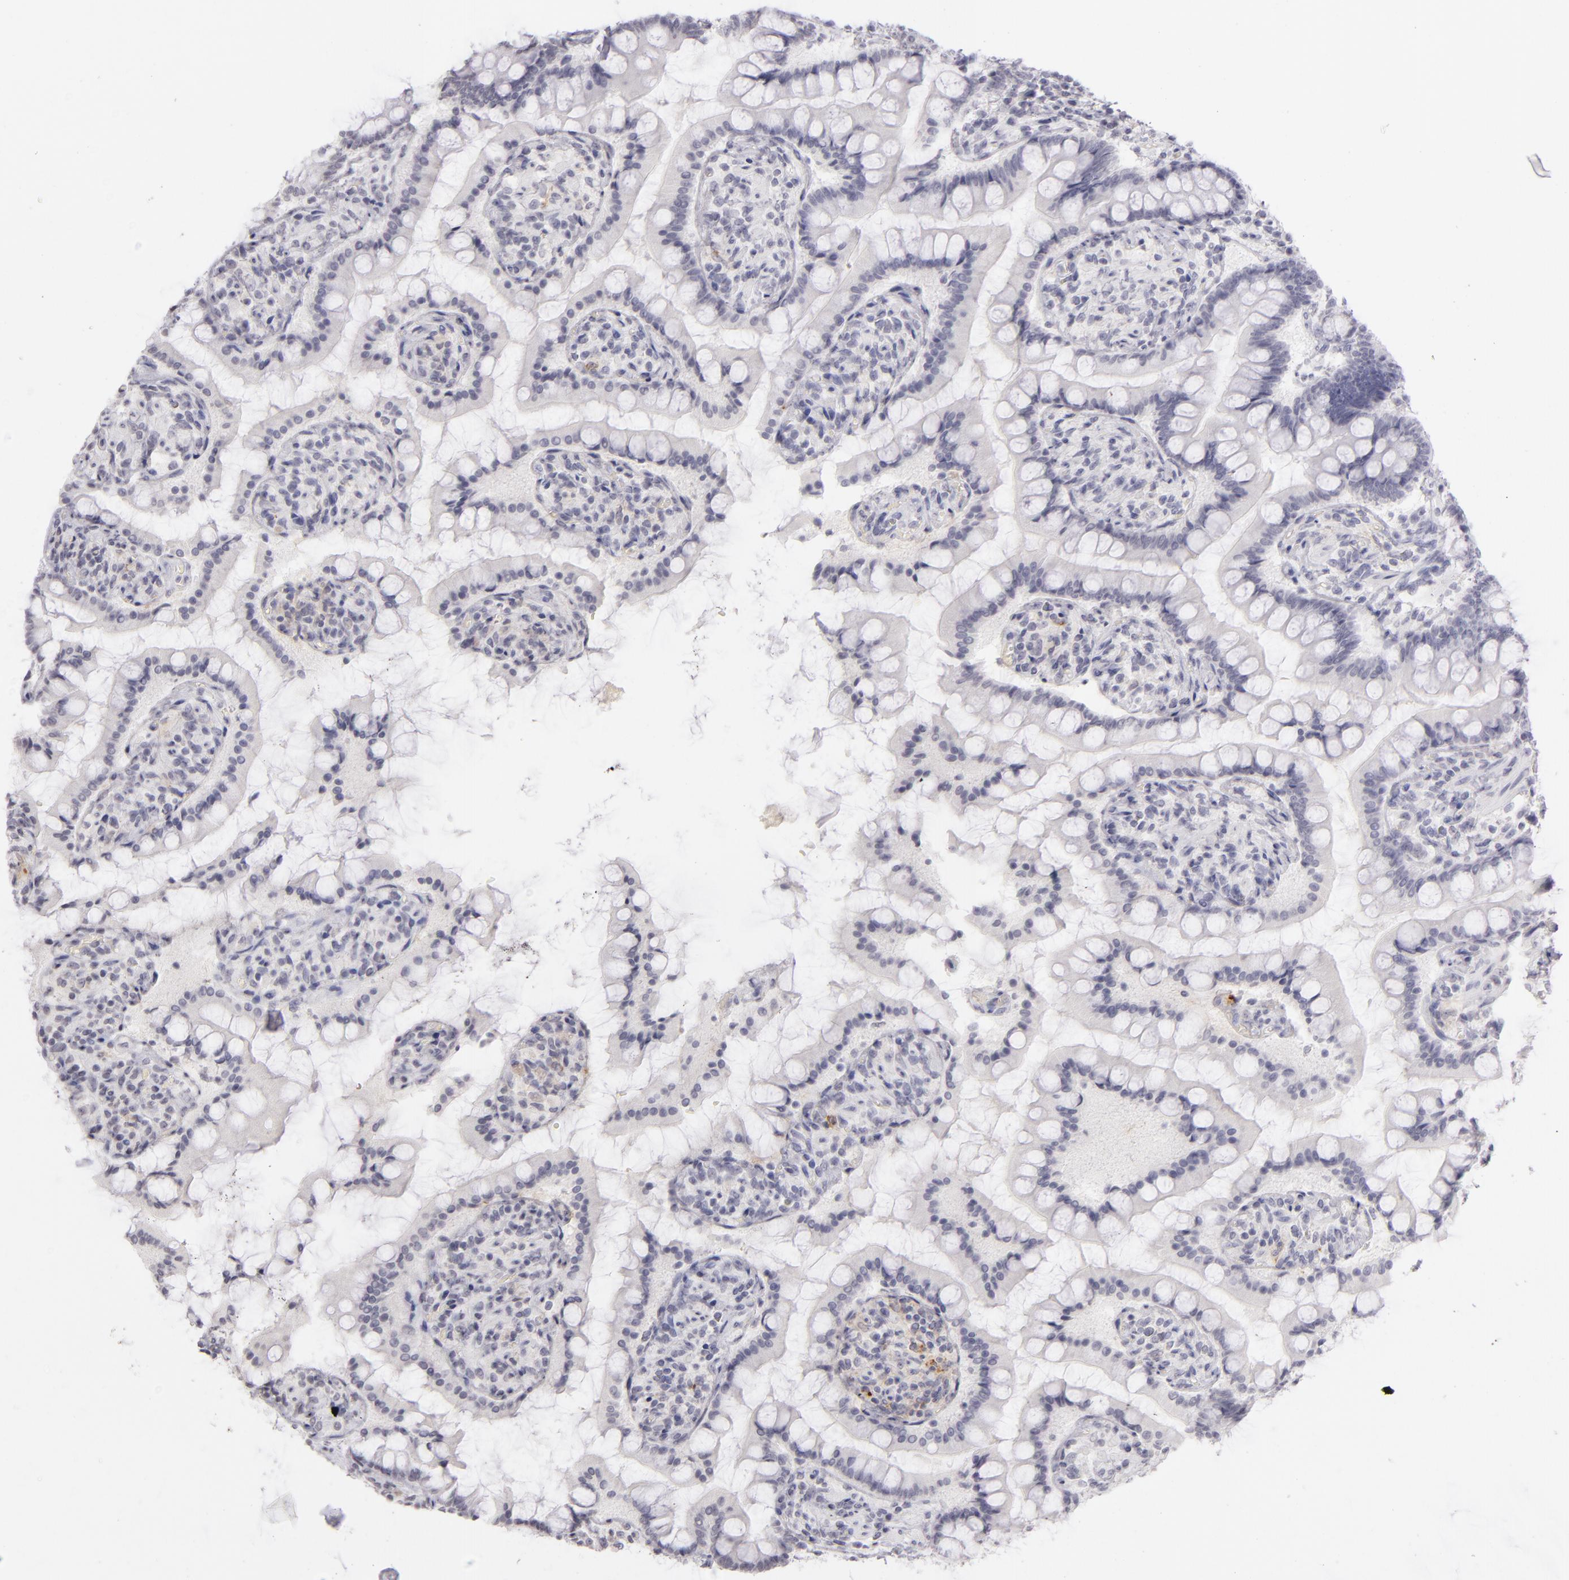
{"staining": {"intensity": "negative", "quantity": "none", "location": "none"}, "tissue": "small intestine", "cell_type": "Glandular cells", "image_type": "normal", "snomed": [{"axis": "morphology", "description": "Normal tissue, NOS"}, {"axis": "topography", "description": "Small intestine"}], "caption": "Small intestine stained for a protein using IHC demonstrates no staining glandular cells.", "gene": "CD40", "patient": {"sex": "male", "age": 41}}